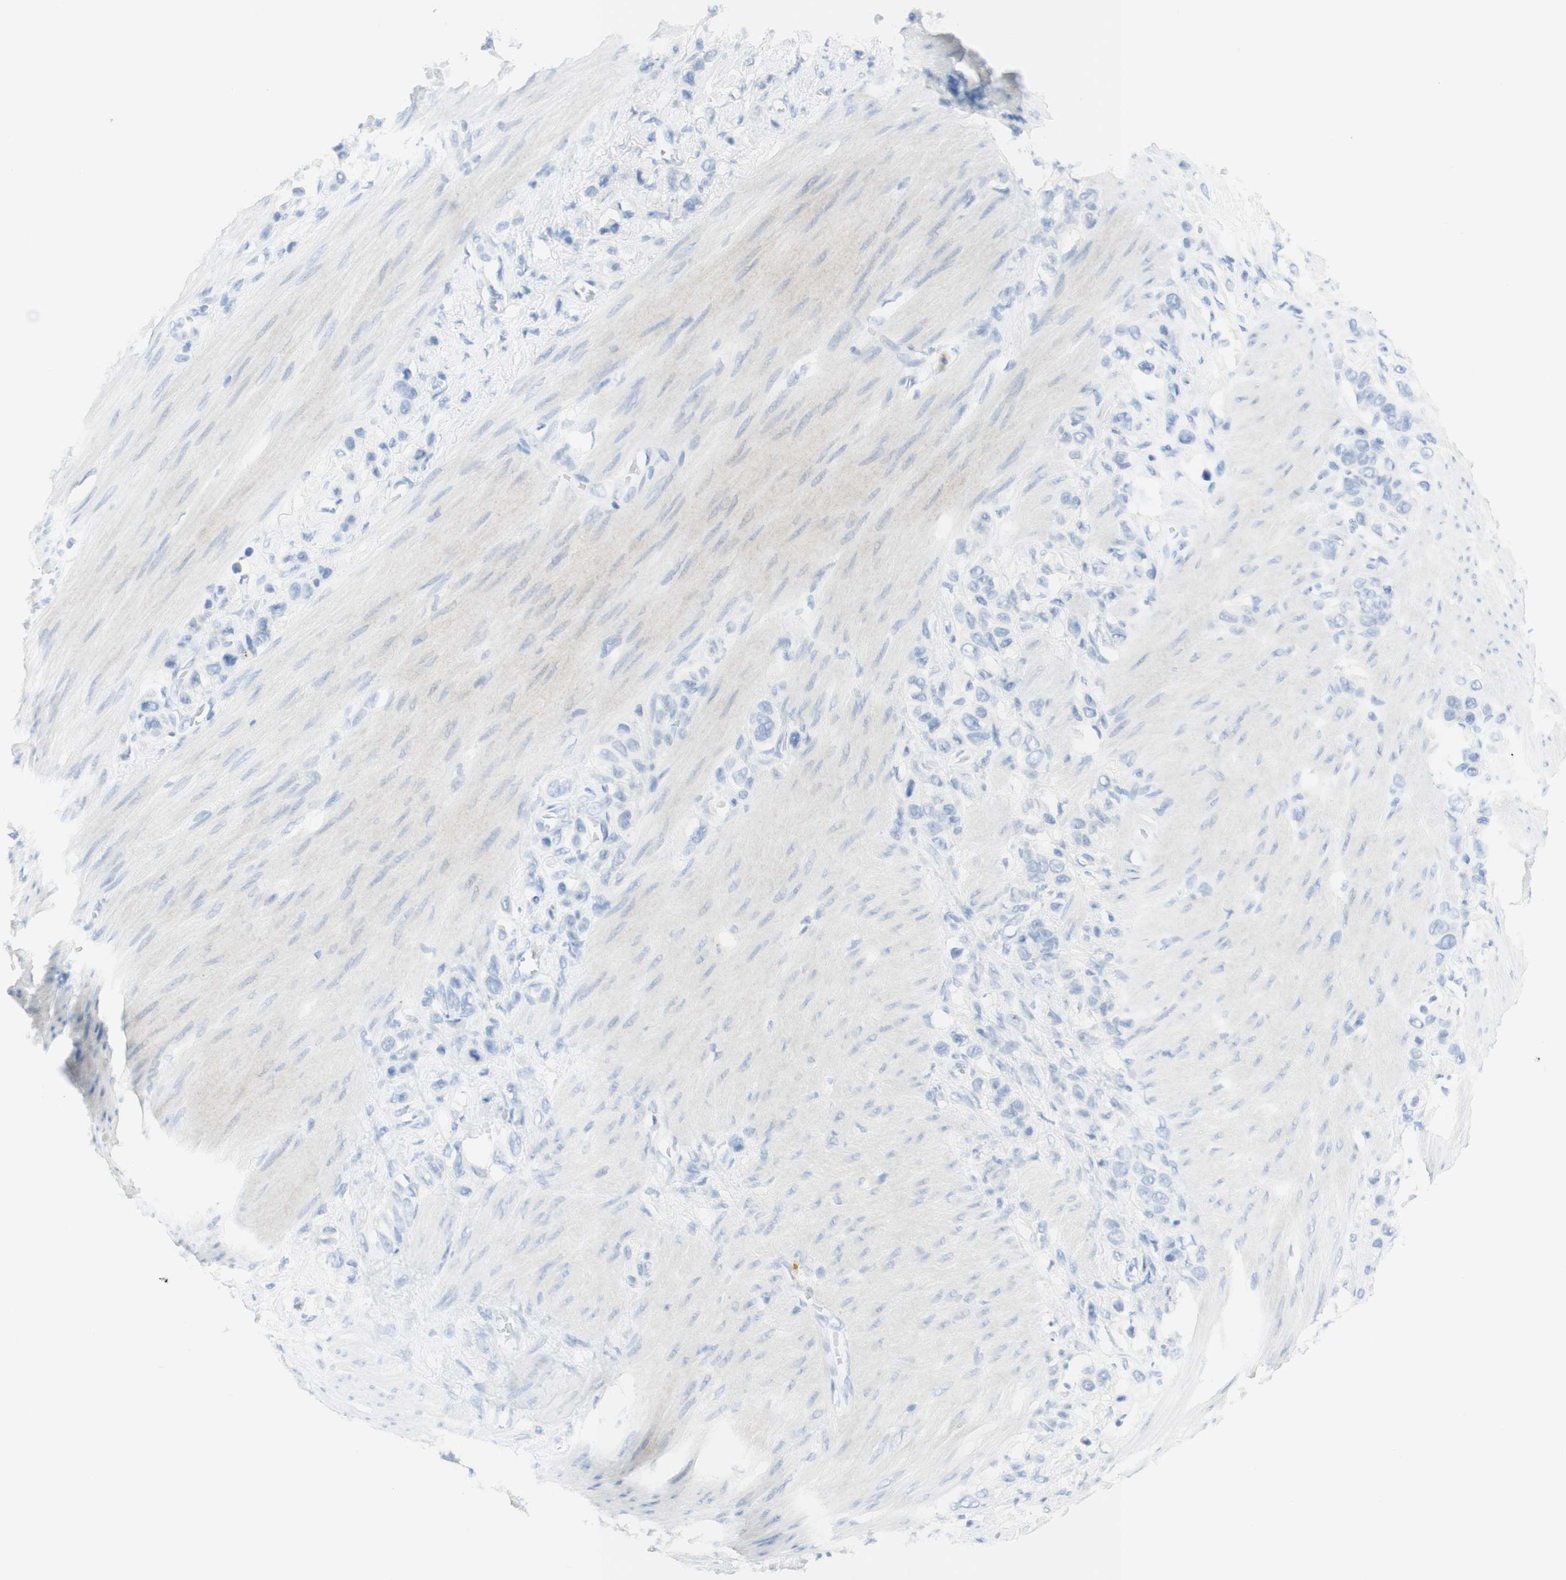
{"staining": {"intensity": "negative", "quantity": "none", "location": "none"}, "tissue": "stomach cancer", "cell_type": "Tumor cells", "image_type": "cancer", "snomed": [{"axis": "morphology", "description": "Adenocarcinoma, NOS"}, {"axis": "morphology", "description": "Adenocarcinoma, High grade"}, {"axis": "topography", "description": "Stomach, upper"}, {"axis": "topography", "description": "Stomach, lower"}], "caption": "This is an immunohistochemistry micrograph of human adenocarcinoma (high-grade) (stomach). There is no positivity in tumor cells.", "gene": "TPO", "patient": {"sex": "female", "age": 65}}